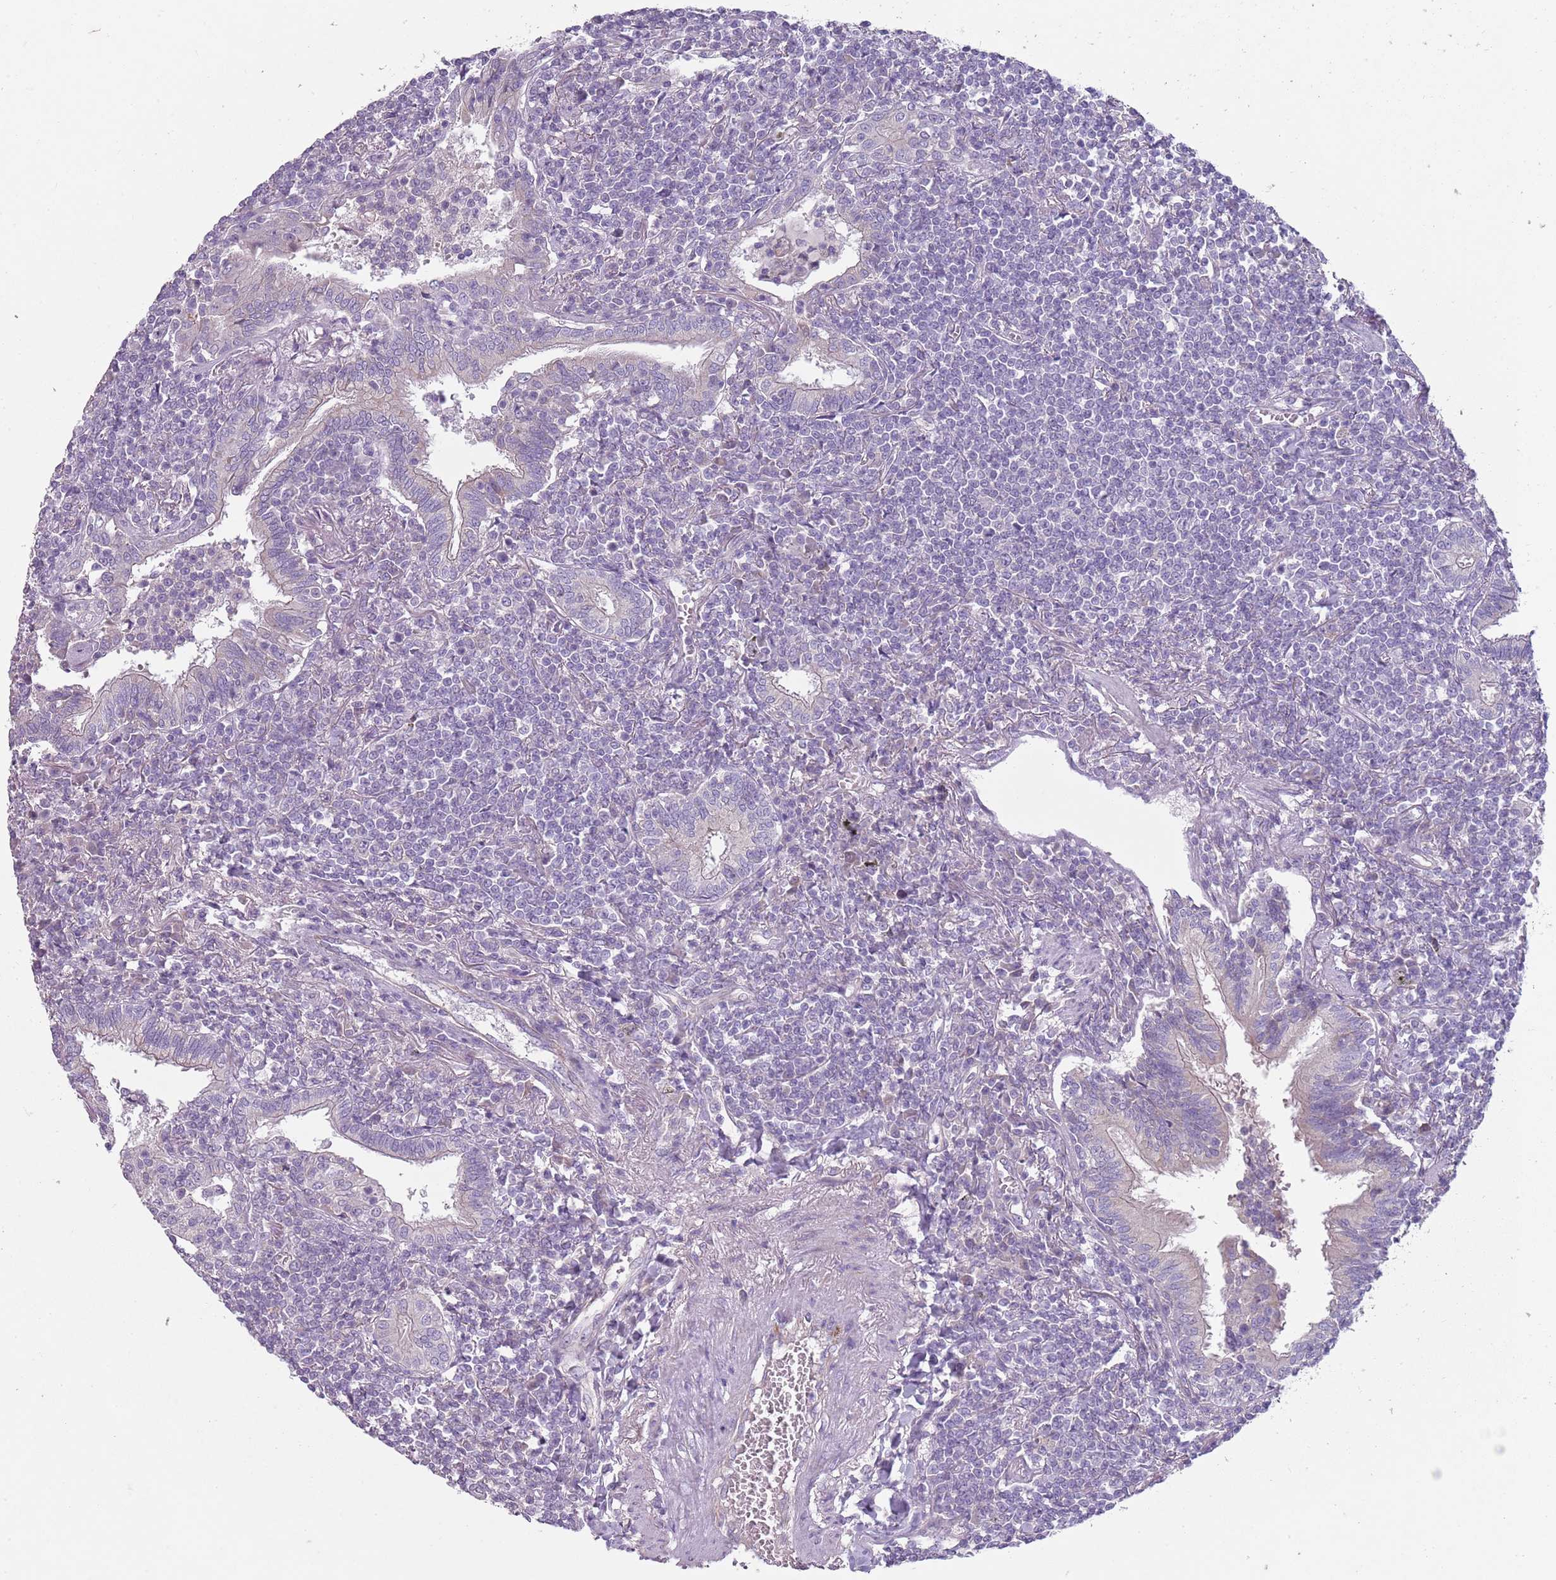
{"staining": {"intensity": "negative", "quantity": "none", "location": "none"}, "tissue": "lymphoma", "cell_type": "Tumor cells", "image_type": "cancer", "snomed": [{"axis": "morphology", "description": "Malignant lymphoma, non-Hodgkin's type, Low grade"}, {"axis": "topography", "description": "Lung"}], "caption": "The image displays no staining of tumor cells in lymphoma. (DAB (3,3'-diaminobenzidine) immunohistochemistry, high magnification).", "gene": "ZNF583", "patient": {"sex": "female", "age": 71}}